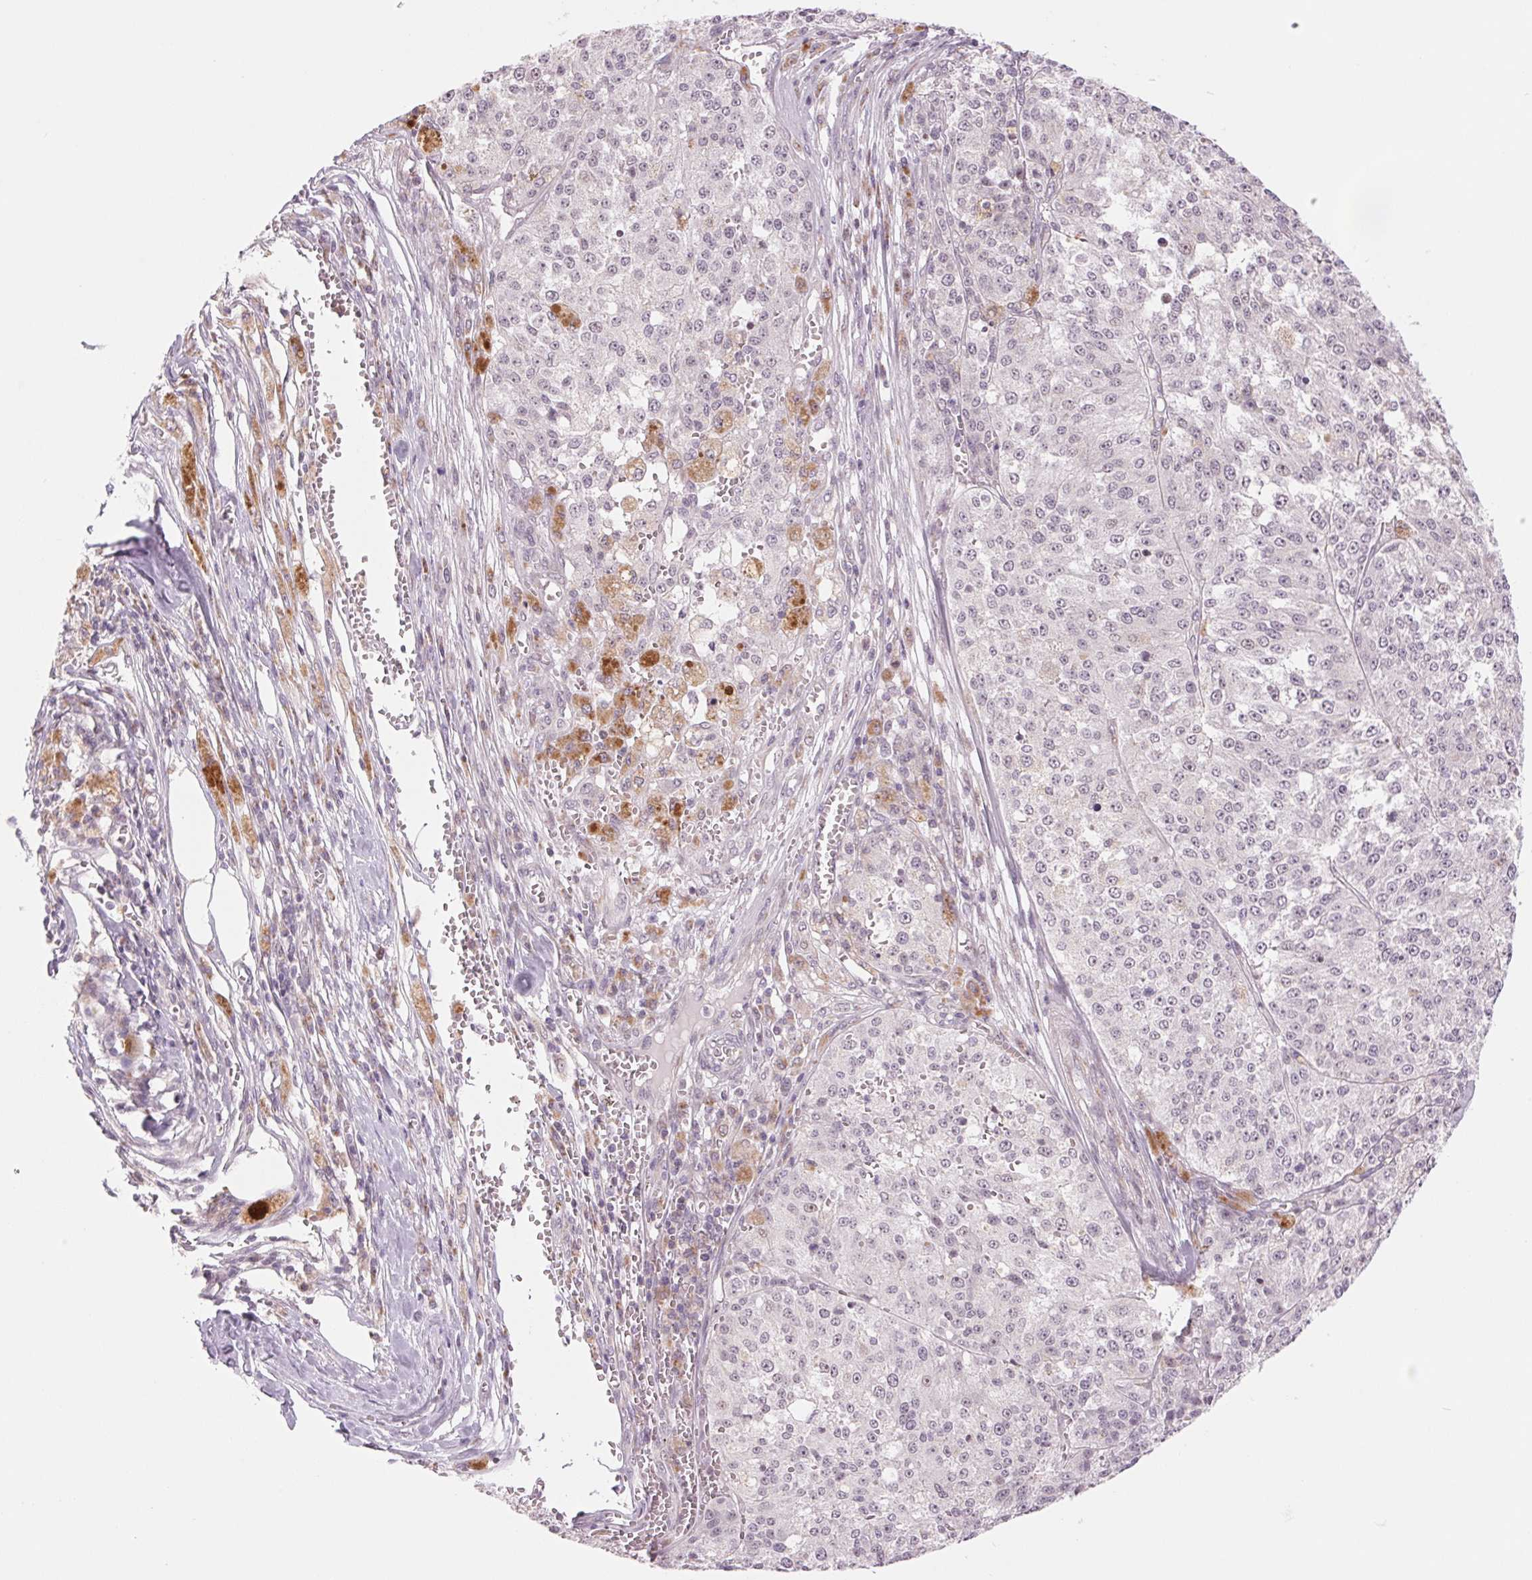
{"staining": {"intensity": "negative", "quantity": "none", "location": "none"}, "tissue": "melanoma", "cell_type": "Tumor cells", "image_type": "cancer", "snomed": [{"axis": "morphology", "description": "Malignant melanoma, Metastatic site"}, {"axis": "topography", "description": "Lymph node"}], "caption": "Protein analysis of malignant melanoma (metastatic site) reveals no significant expression in tumor cells.", "gene": "ARHGAP32", "patient": {"sex": "female", "age": 64}}